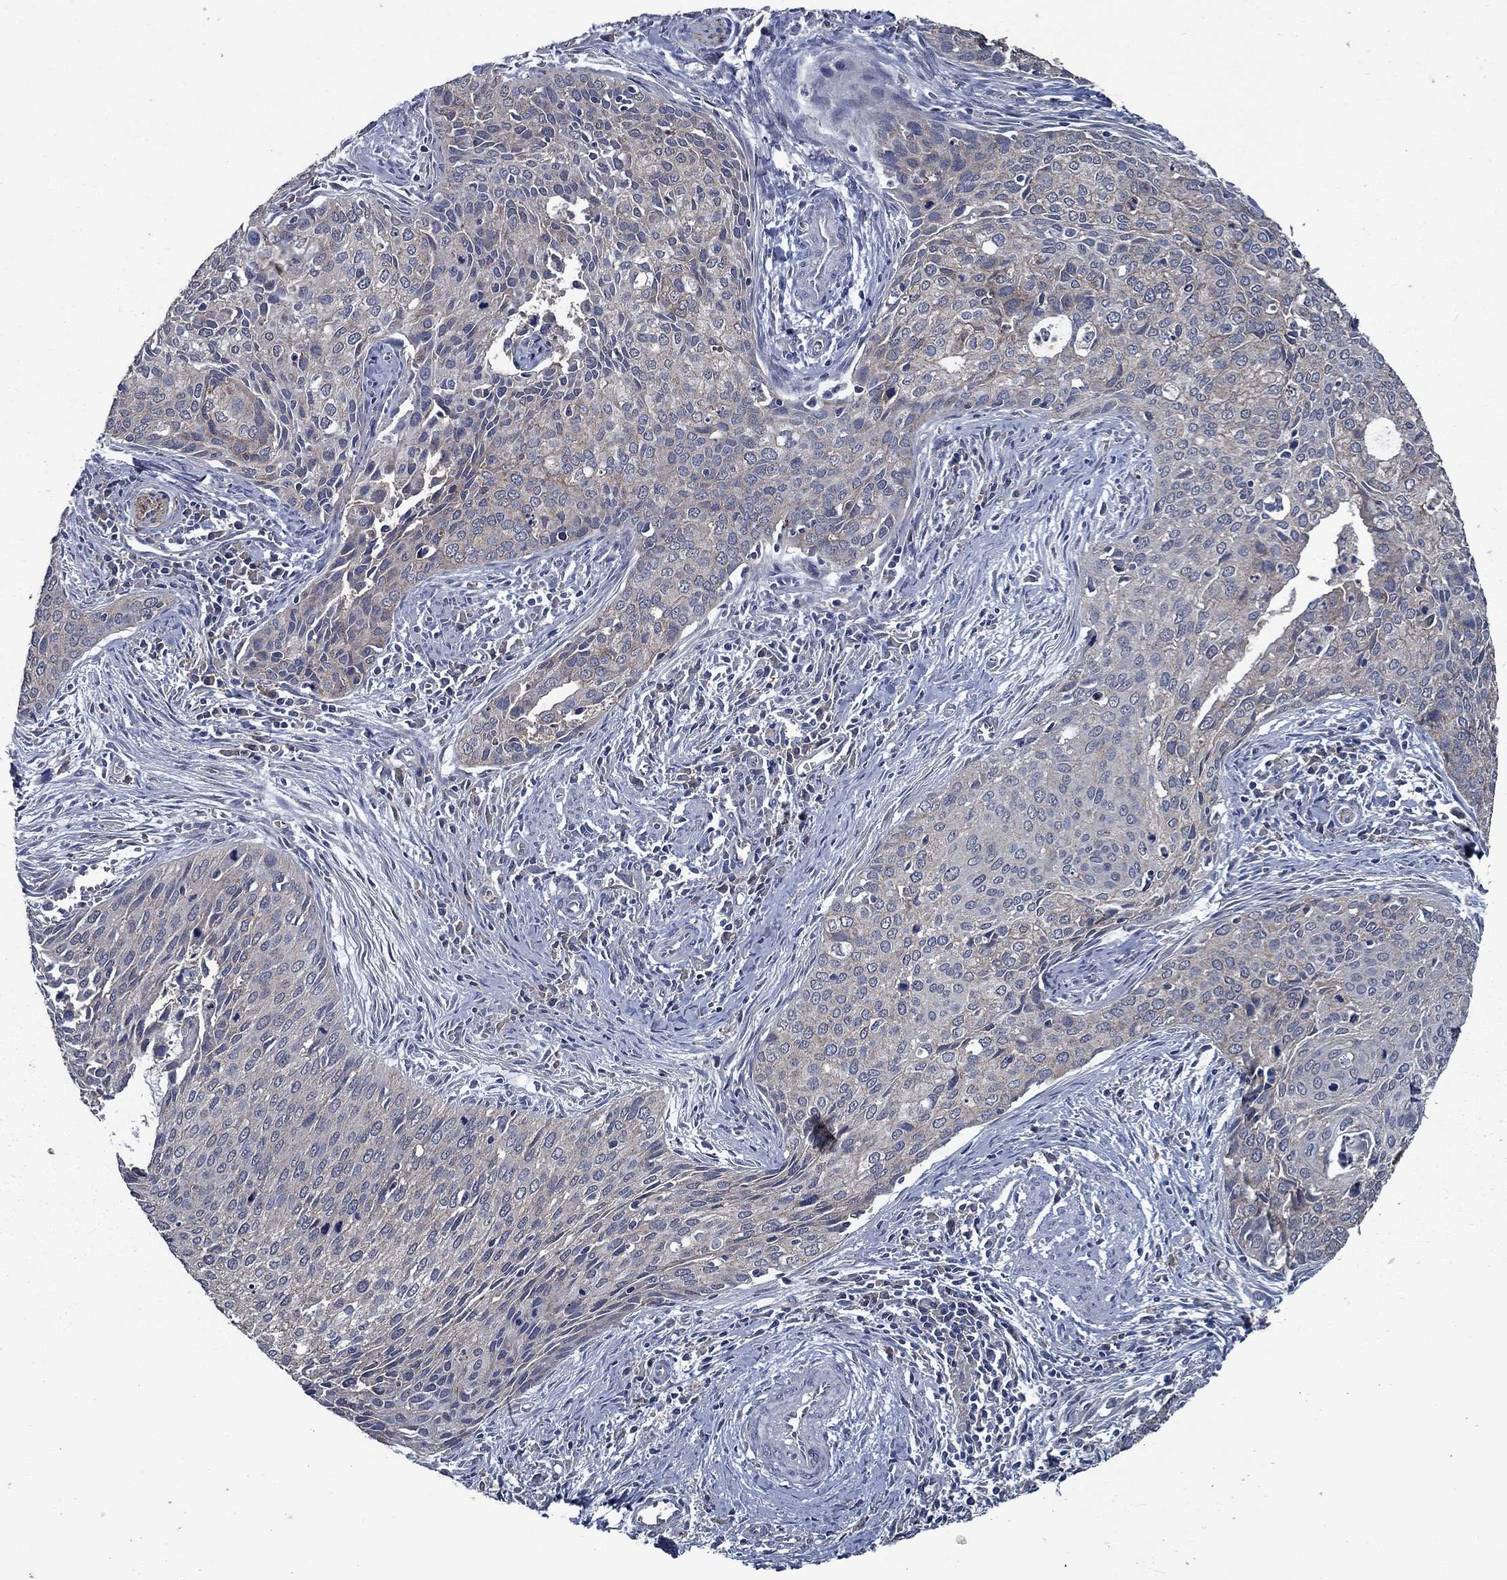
{"staining": {"intensity": "weak", "quantity": "<25%", "location": "cytoplasmic/membranous"}, "tissue": "cervical cancer", "cell_type": "Tumor cells", "image_type": "cancer", "snomed": [{"axis": "morphology", "description": "Squamous cell carcinoma, NOS"}, {"axis": "topography", "description": "Cervix"}], "caption": "Micrograph shows no significant protein expression in tumor cells of cervical cancer (squamous cell carcinoma).", "gene": "SLC44A1", "patient": {"sex": "female", "age": 29}}